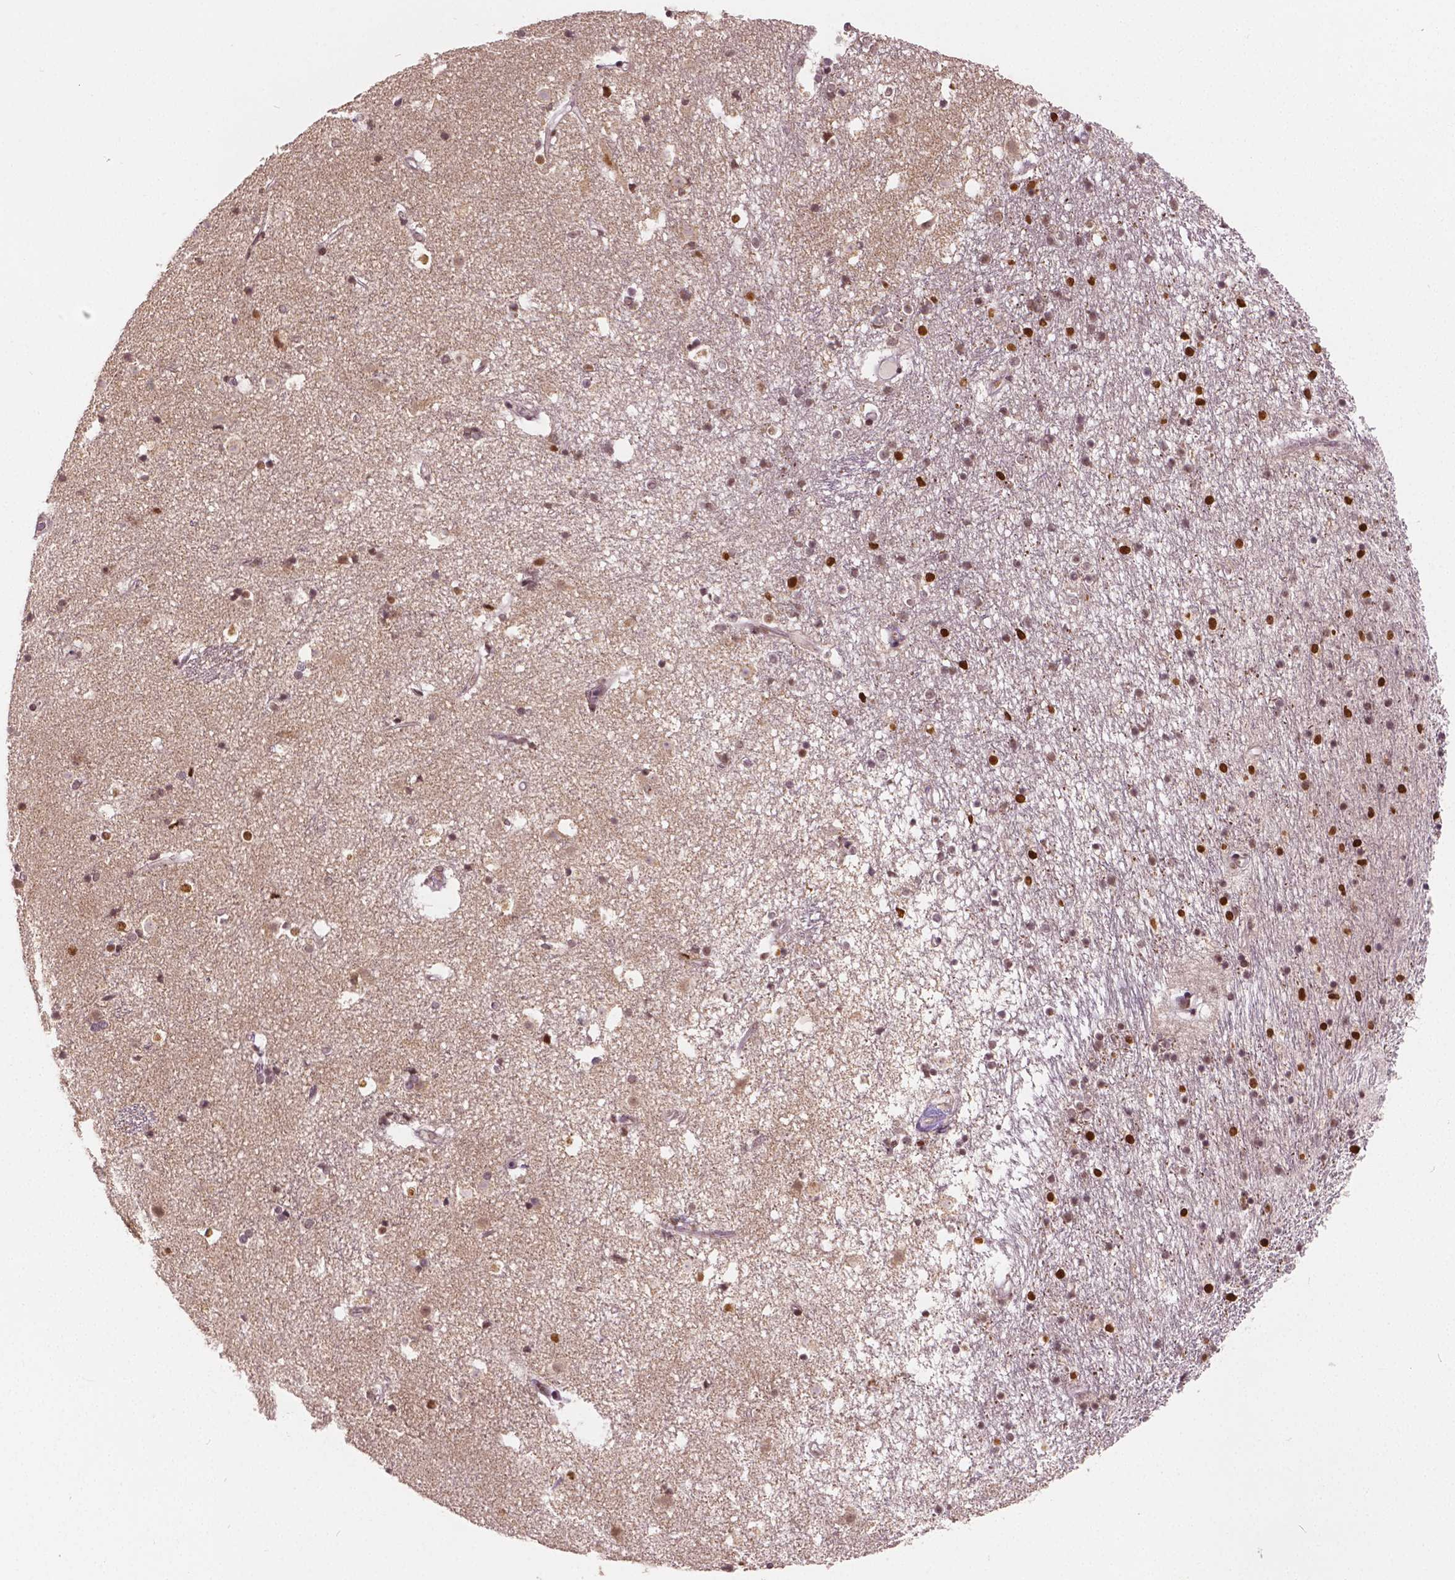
{"staining": {"intensity": "negative", "quantity": "none", "location": "none"}, "tissue": "caudate", "cell_type": "Glial cells", "image_type": "normal", "snomed": [{"axis": "morphology", "description": "Normal tissue, NOS"}, {"axis": "topography", "description": "Lateral ventricle wall"}], "caption": "IHC histopathology image of benign caudate: caudate stained with DAB reveals no significant protein positivity in glial cells.", "gene": "HMBOX1", "patient": {"sex": "female", "age": 71}}